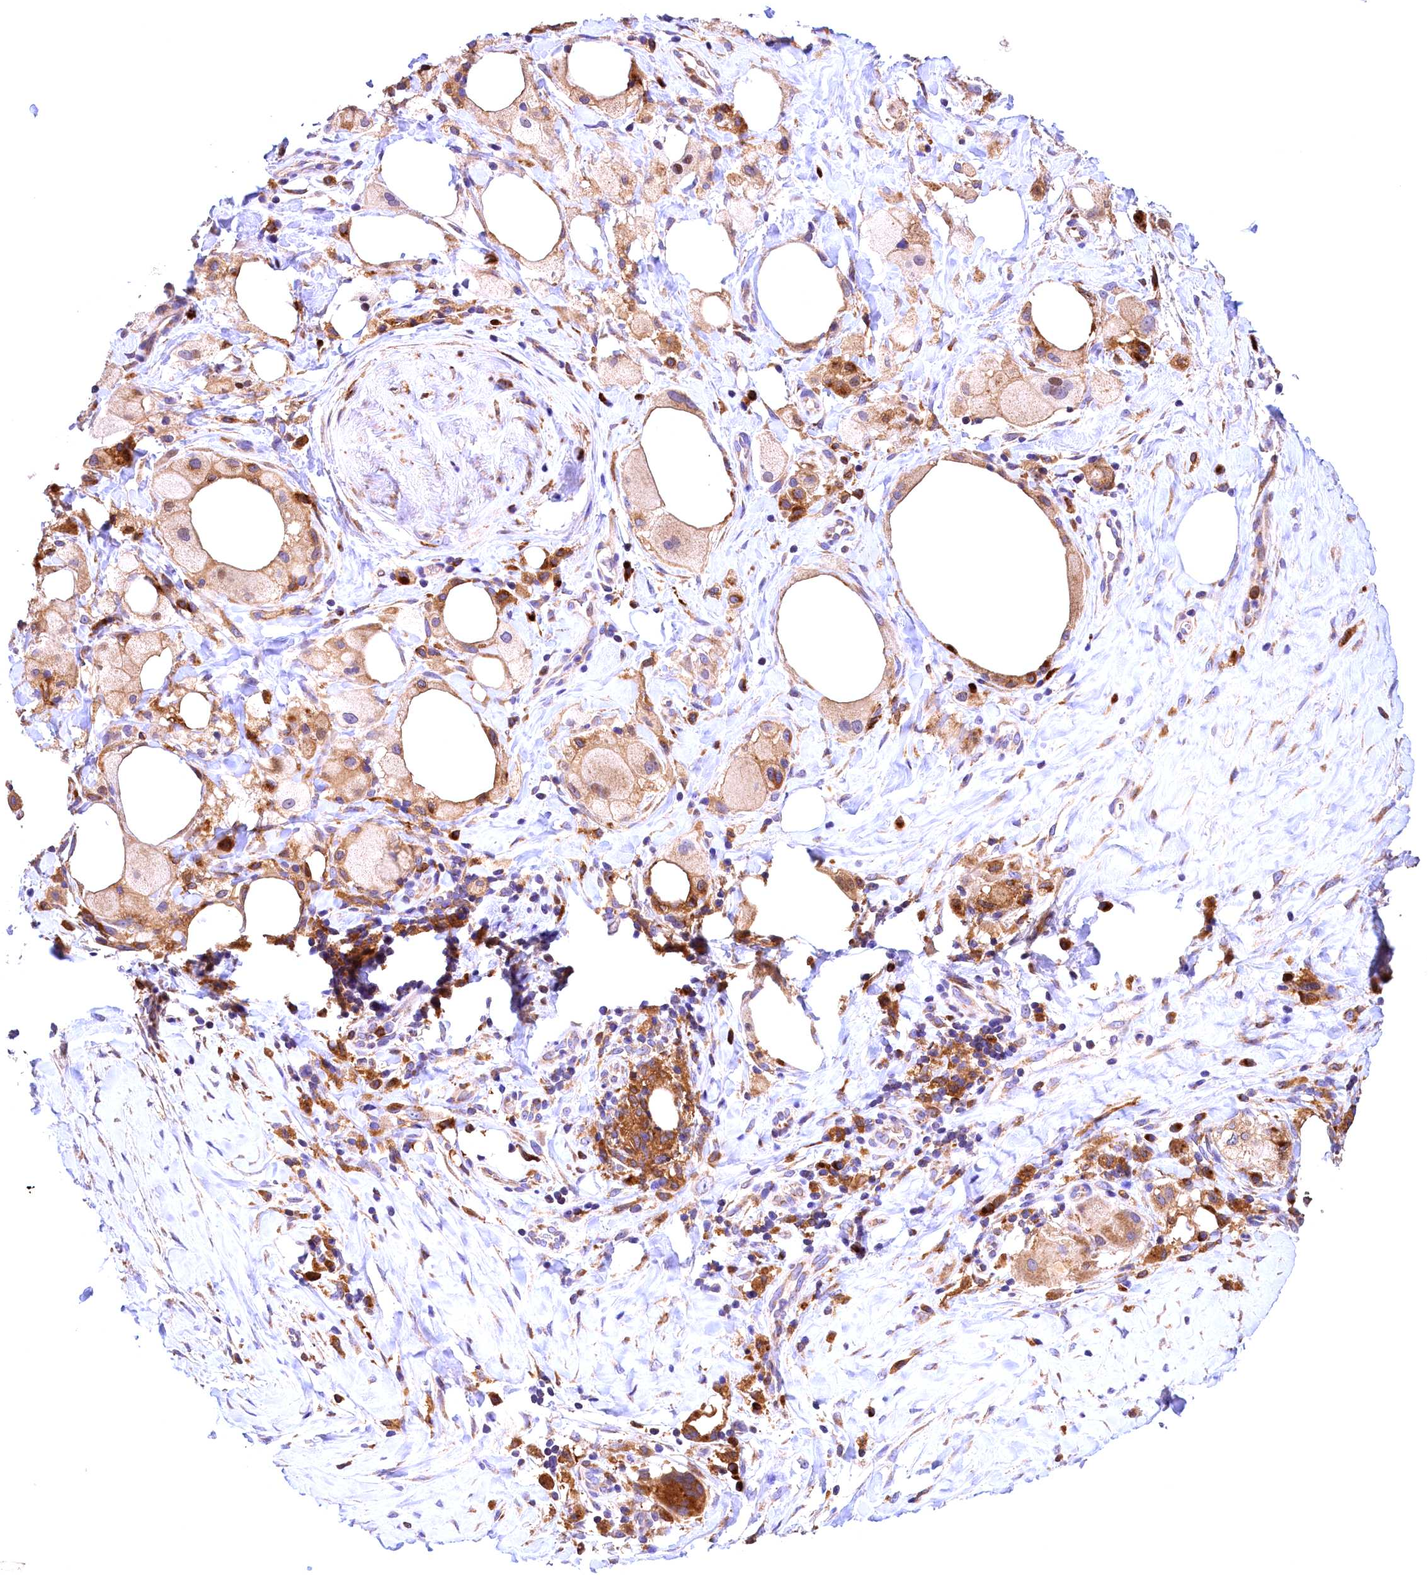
{"staining": {"intensity": "moderate", "quantity": "25%-75%", "location": "cytoplasmic/membranous"}, "tissue": "pancreatic cancer", "cell_type": "Tumor cells", "image_type": "cancer", "snomed": [{"axis": "morphology", "description": "Adenocarcinoma, NOS"}, {"axis": "topography", "description": "Pancreas"}], "caption": "Immunohistochemical staining of human adenocarcinoma (pancreatic) demonstrates medium levels of moderate cytoplasmic/membranous protein staining in approximately 25%-75% of tumor cells. (DAB IHC with brightfield microscopy, high magnification).", "gene": "NAIP", "patient": {"sex": "male", "age": 58}}